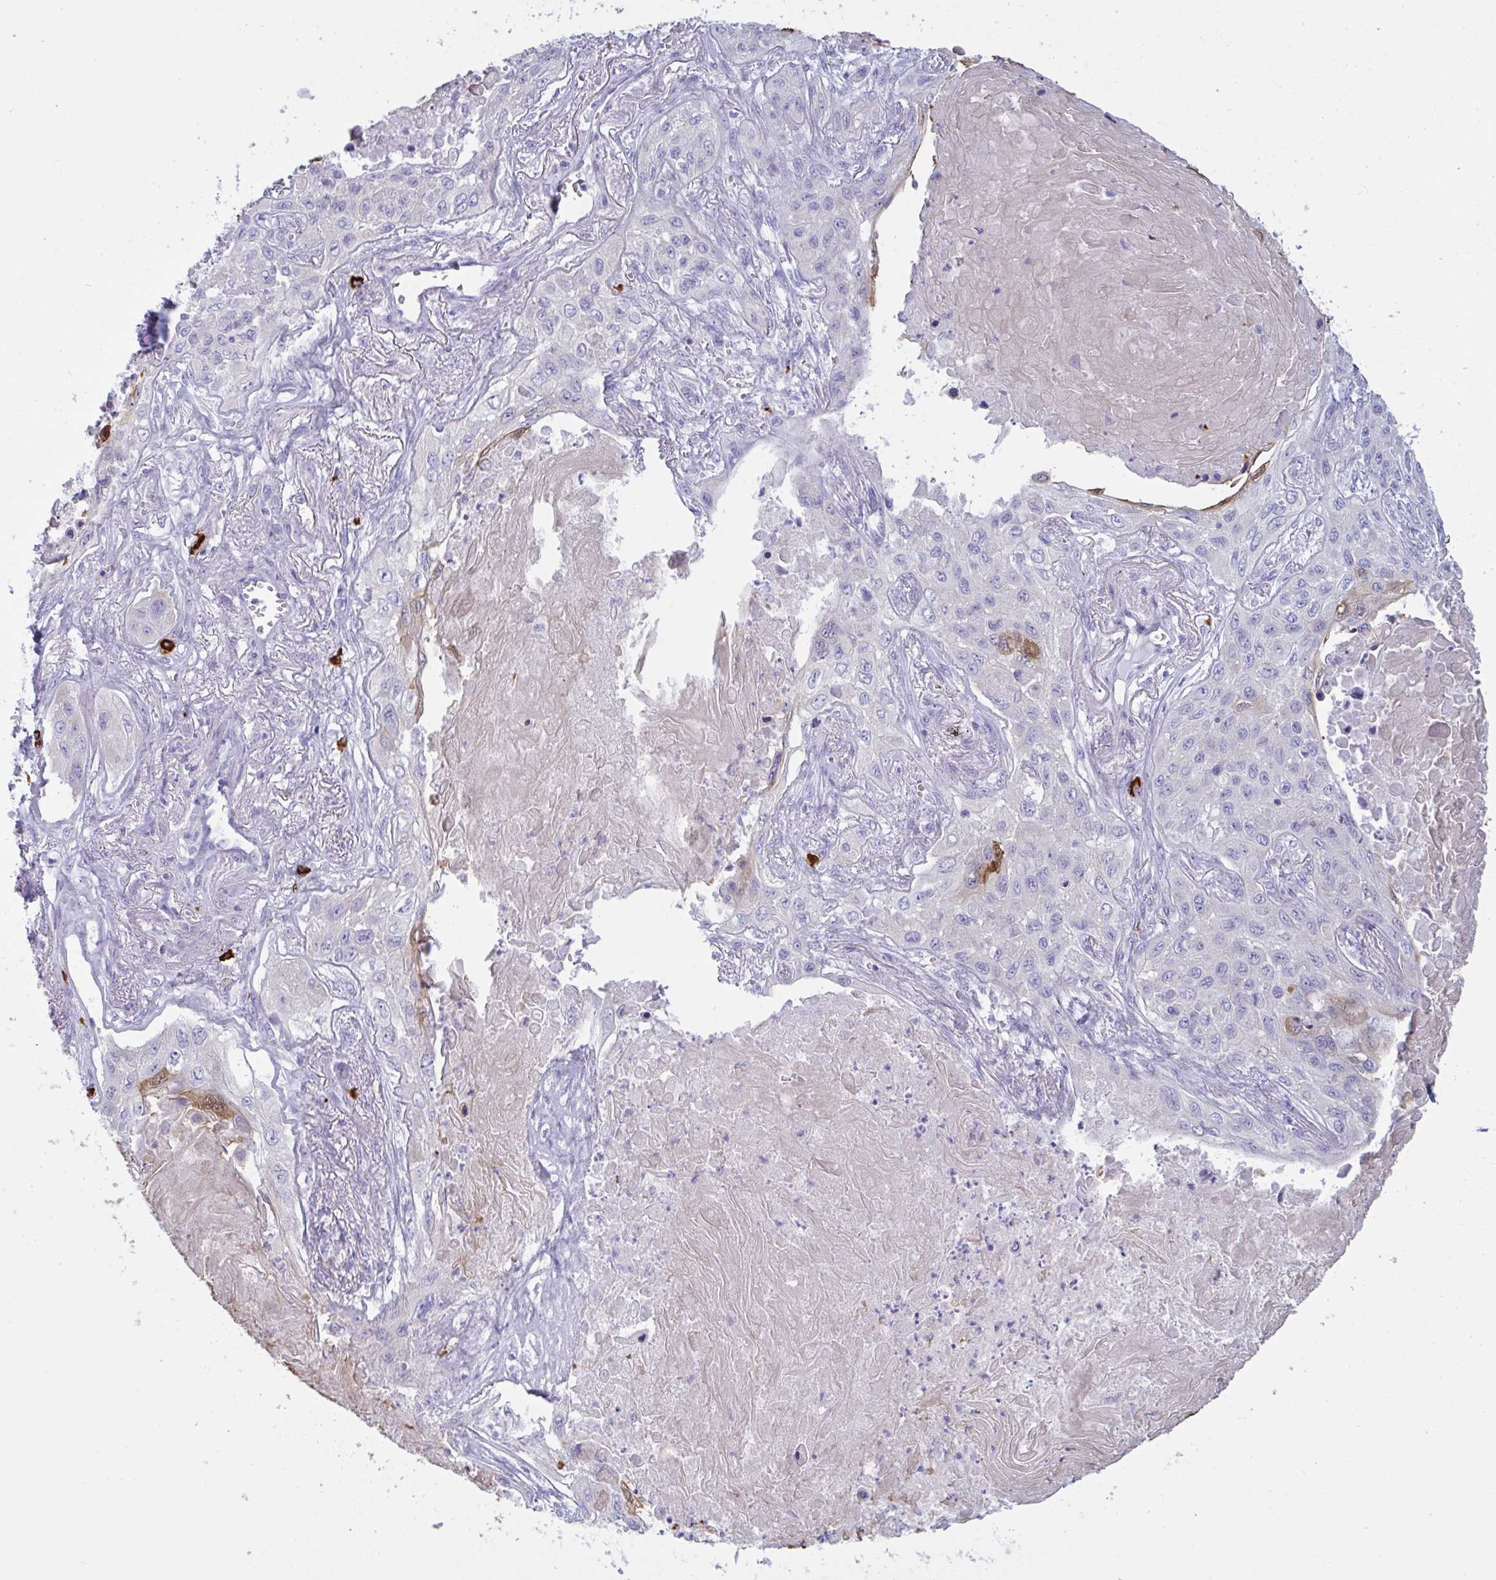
{"staining": {"intensity": "negative", "quantity": "none", "location": "none"}, "tissue": "lung cancer", "cell_type": "Tumor cells", "image_type": "cancer", "snomed": [{"axis": "morphology", "description": "Squamous cell carcinoma, NOS"}, {"axis": "topography", "description": "Lung"}], "caption": "Lung squamous cell carcinoma was stained to show a protein in brown. There is no significant staining in tumor cells. (DAB (3,3'-diaminobenzidine) immunohistochemistry (IHC) visualized using brightfield microscopy, high magnification).", "gene": "ZNF684", "patient": {"sex": "male", "age": 75}}